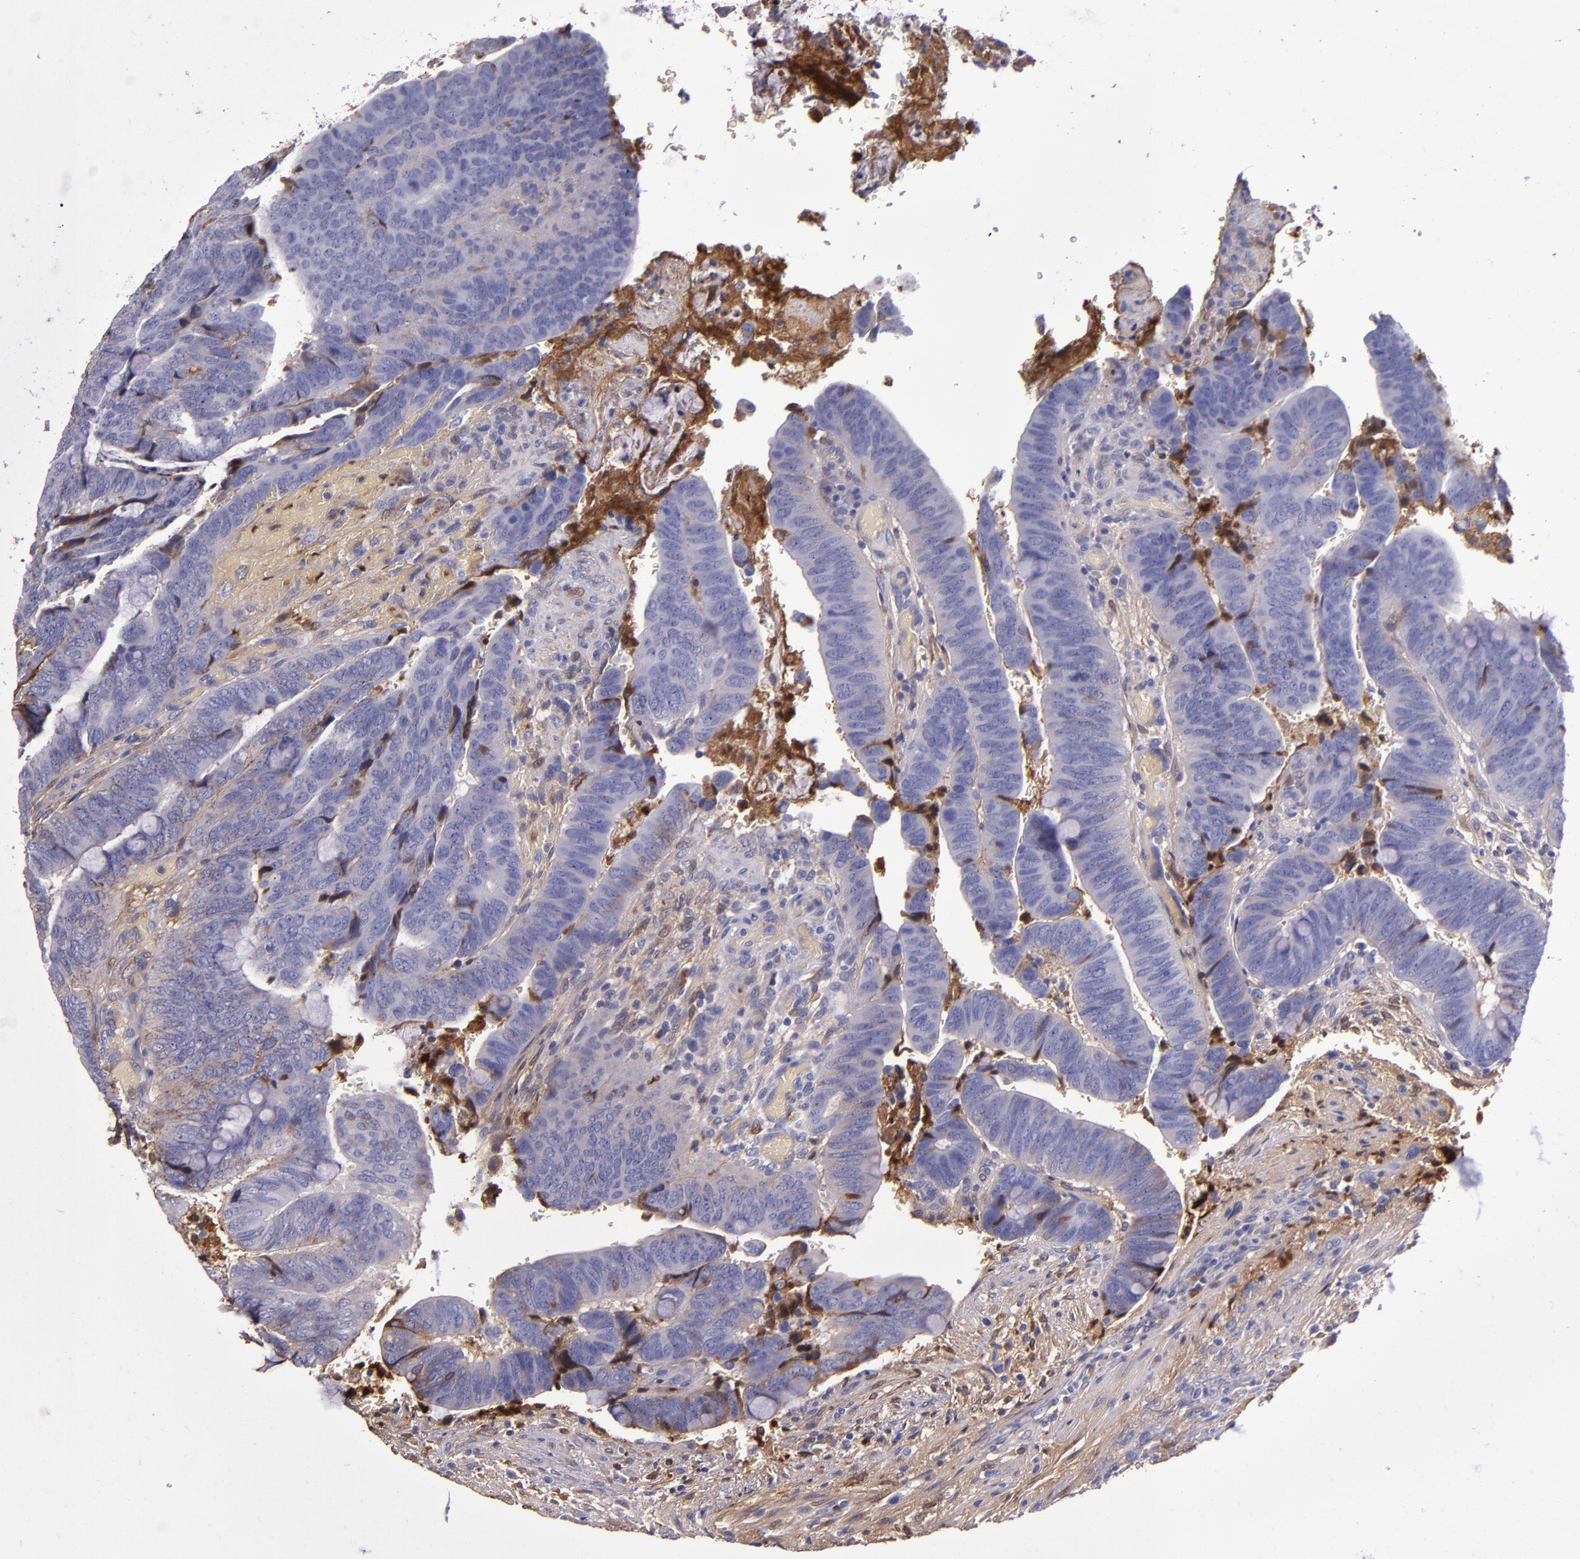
{"staining": {"intensity": "weak", "quantity": "<25%", "location": "cytoplasmic/membranous"}, "tissue": "colorectal cancer", "cell_type": "Tumor cells", "image_type": "cancer", "snomed": [{"axis": "morphology", "description": "Normal tissue, NOS"}, {"axis": "morphology", "description": "Adenocarcinoma, NOS"}, {"axis": "topography", "description": "Rectum"}], "caption": "A high-resolution photomicrograph shows immunohistochemistry staining of colorectal cancer, which demonstrates no significant staining in tumor cells.", "gene": "CLEC3B", "patient": {"sex": "male", "age": 92}}